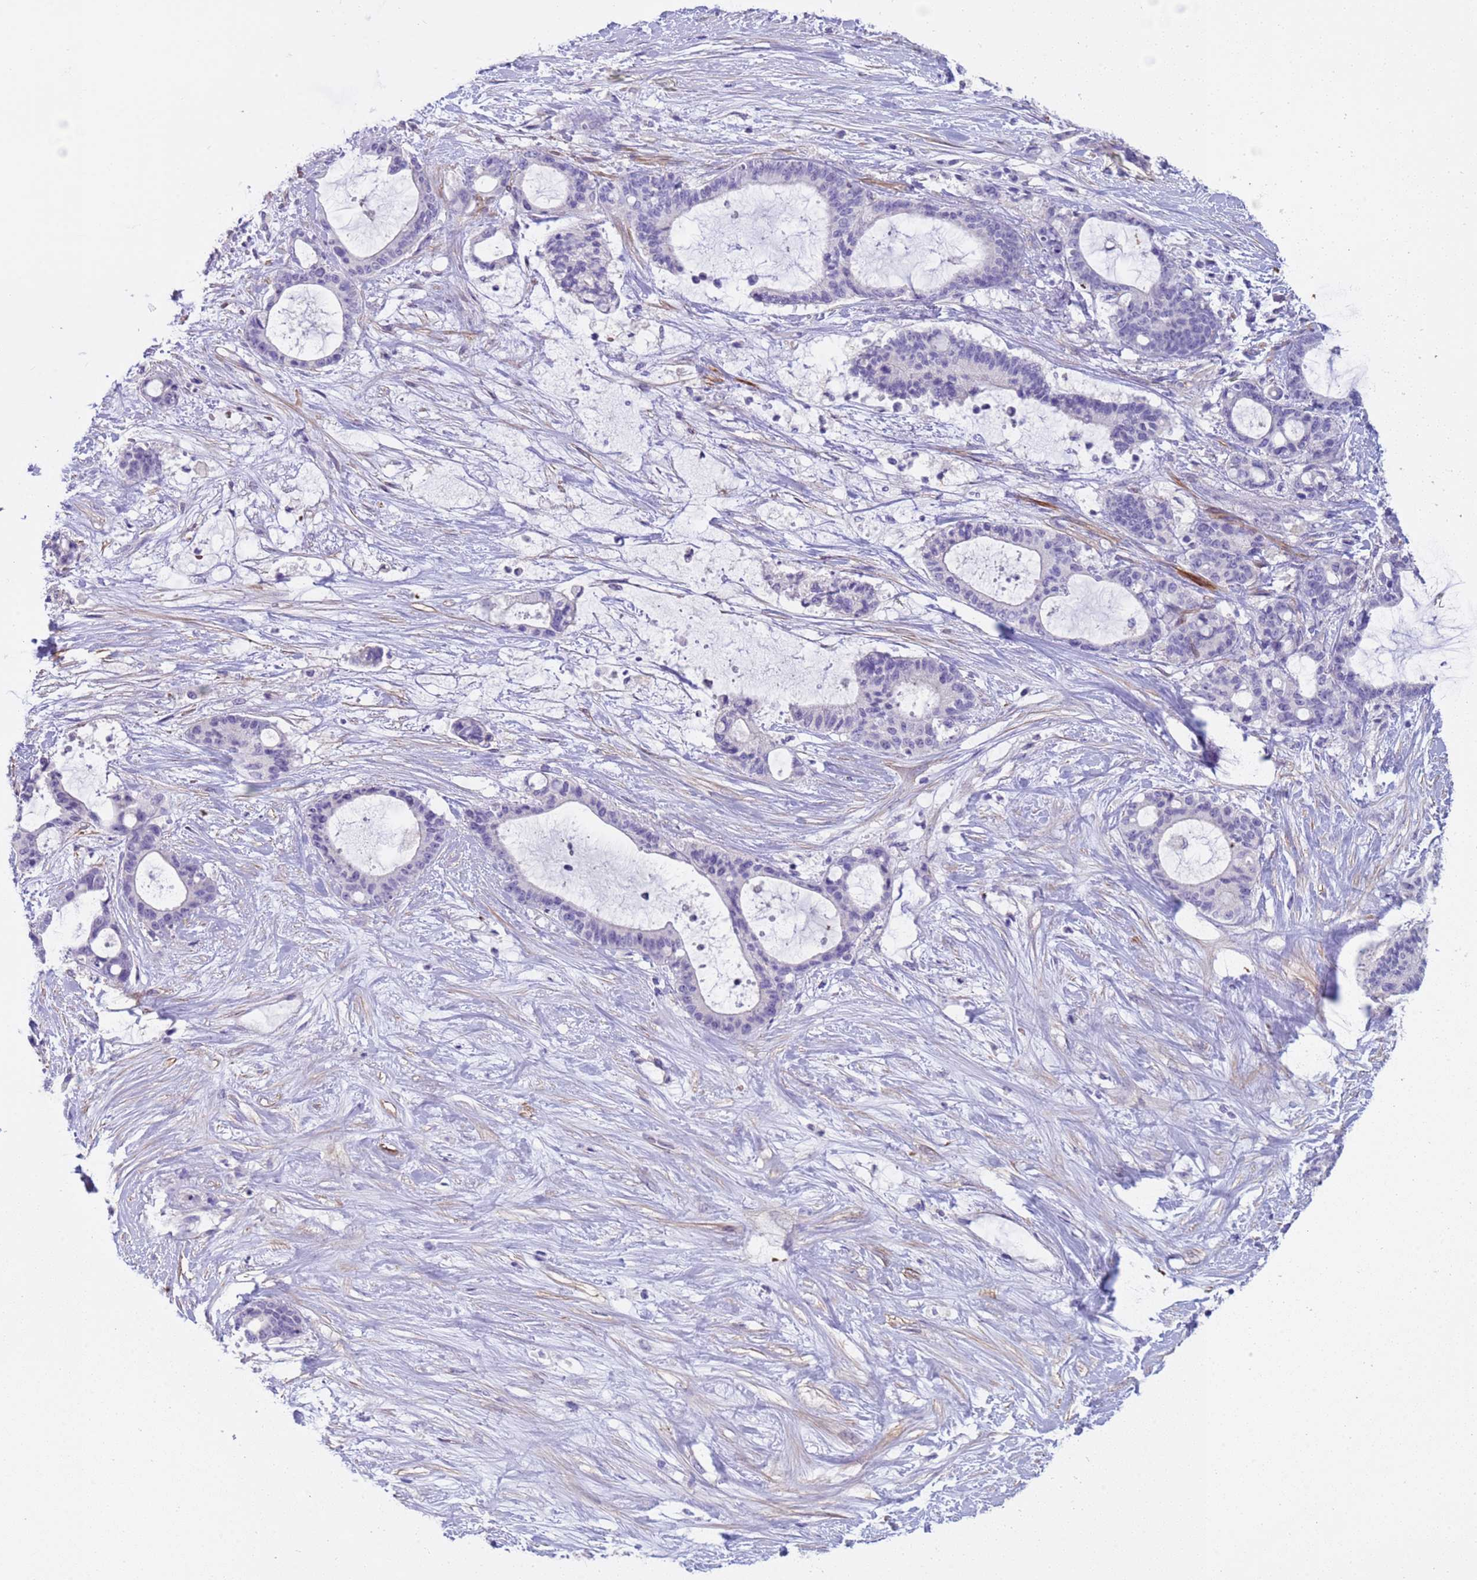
{"staining": {"intensity": "negative", "quantity": "none", "location": "none"}, "tissue": "liver cancer", "cell_type": "Tumor cells", "image_type": "cancer", "snomed": [{"axis": "morphology", "description": "Normal tissue, NOS"}, {"axis": "morphology", "description": "Cholangiocarcinoma"}, {"axis": "topography", "description": "Liver"}, {"axis": "topography", "description": "Peripheral nerve tissue"}], "caption": "Protein analysis of cholangiocarcinoma (liver) reveals no significant expression in tumor cells. The staining is performed using DAB brown chromogen with nuclei counter-stained in using hematoxylin.", "gene": "KBTBD3", "patient": {"sex": "female", "age": 73}}